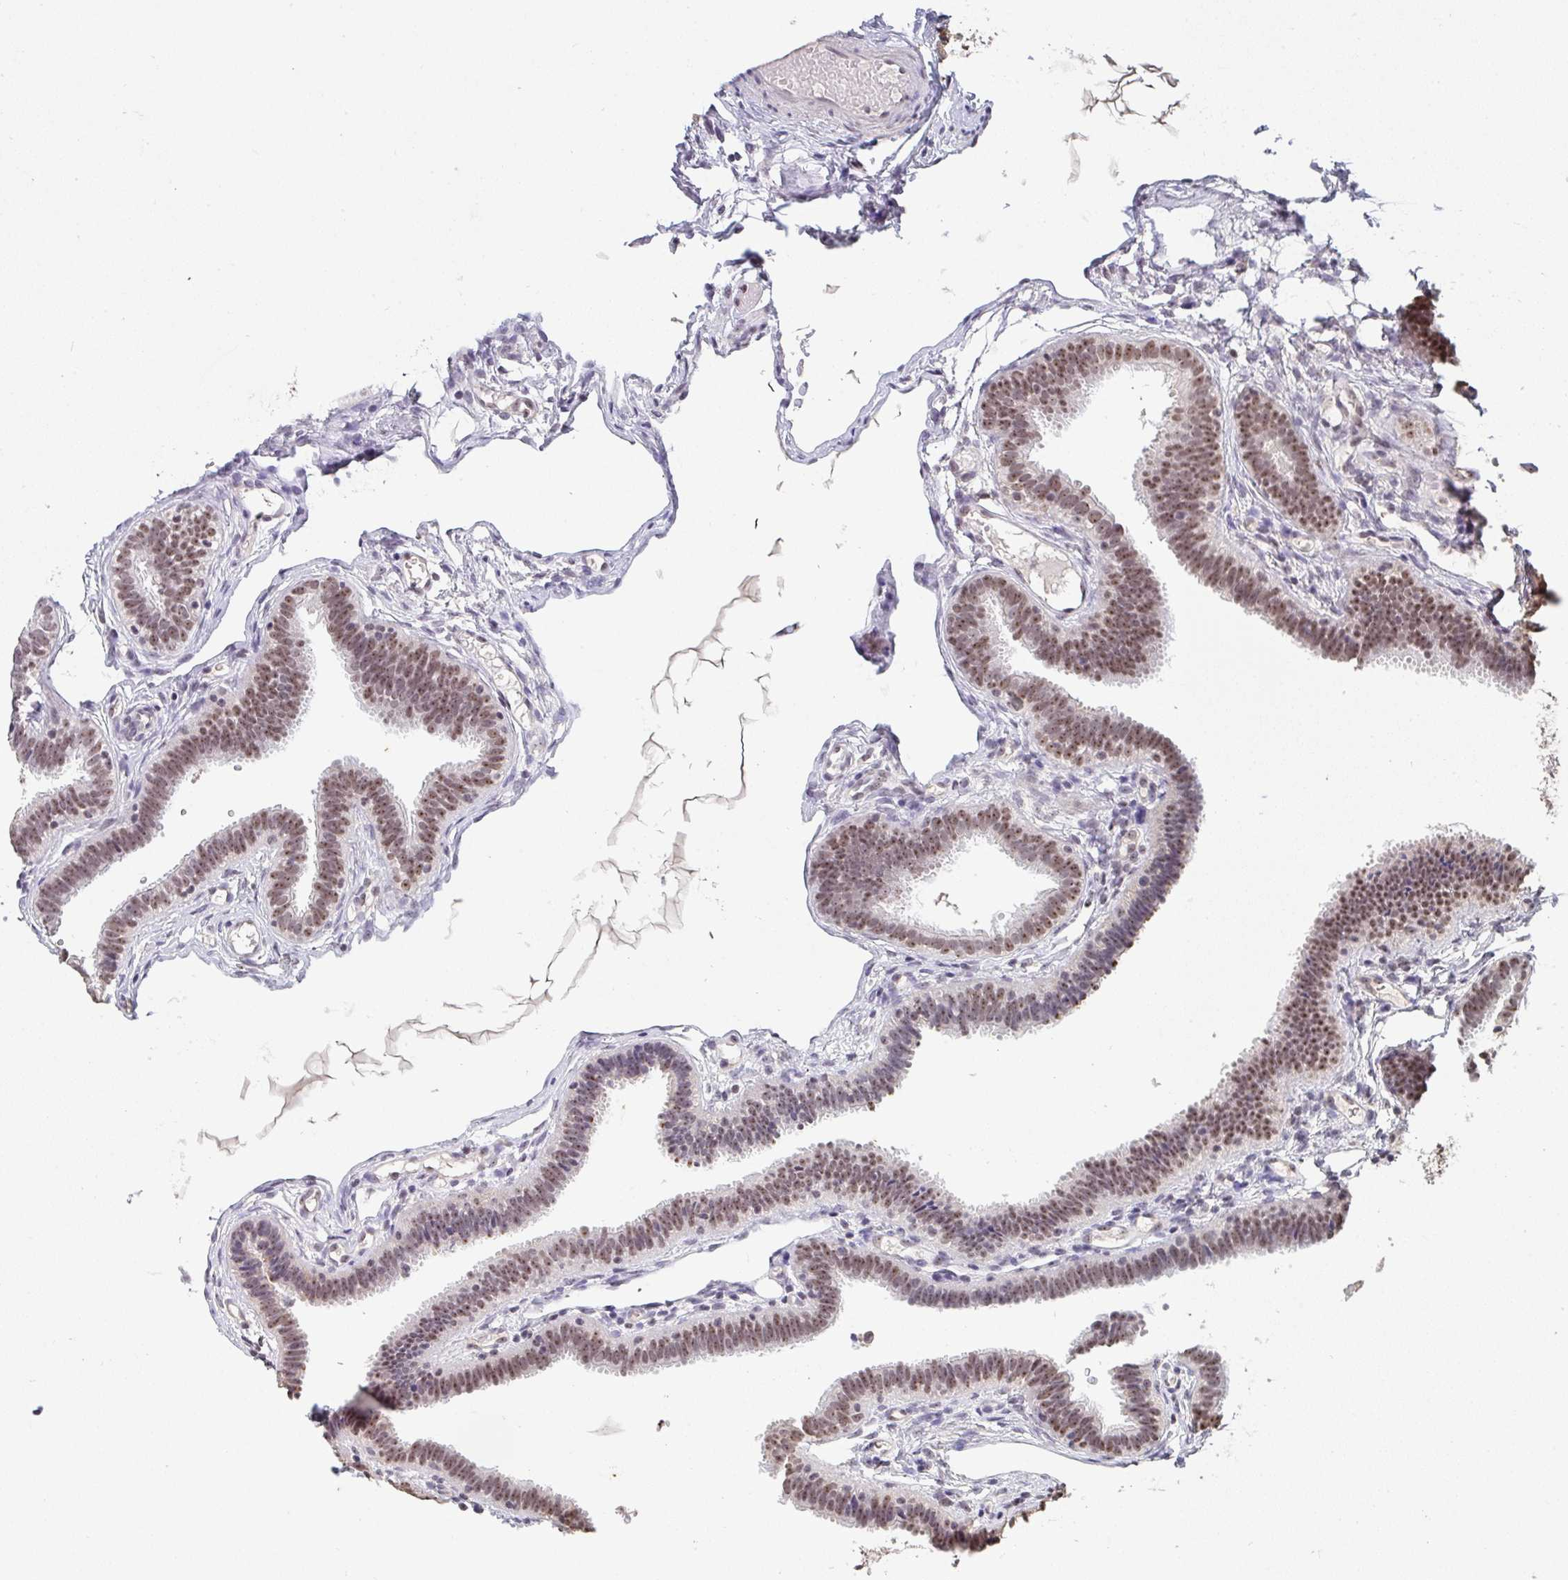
{"staining": {"intensity": "moderate", "quantity": ">75%", "location": "nuclear"}, "tissue": "fallopian tube", "cell_type": "Glandular cells", "image_type": "normal", "snomed": [{"axis": "morphology", "description": "Normal tissue, NOS"}, {"axis": "topography", "description": "Fallopian tube"}], "caption": "Protein staining exhibits moderate nuclear staining in about >75% of glandular cells in benign fallopian tube.", "gene": "DKC1", "patient": {"sex": "female", "age": 37}}